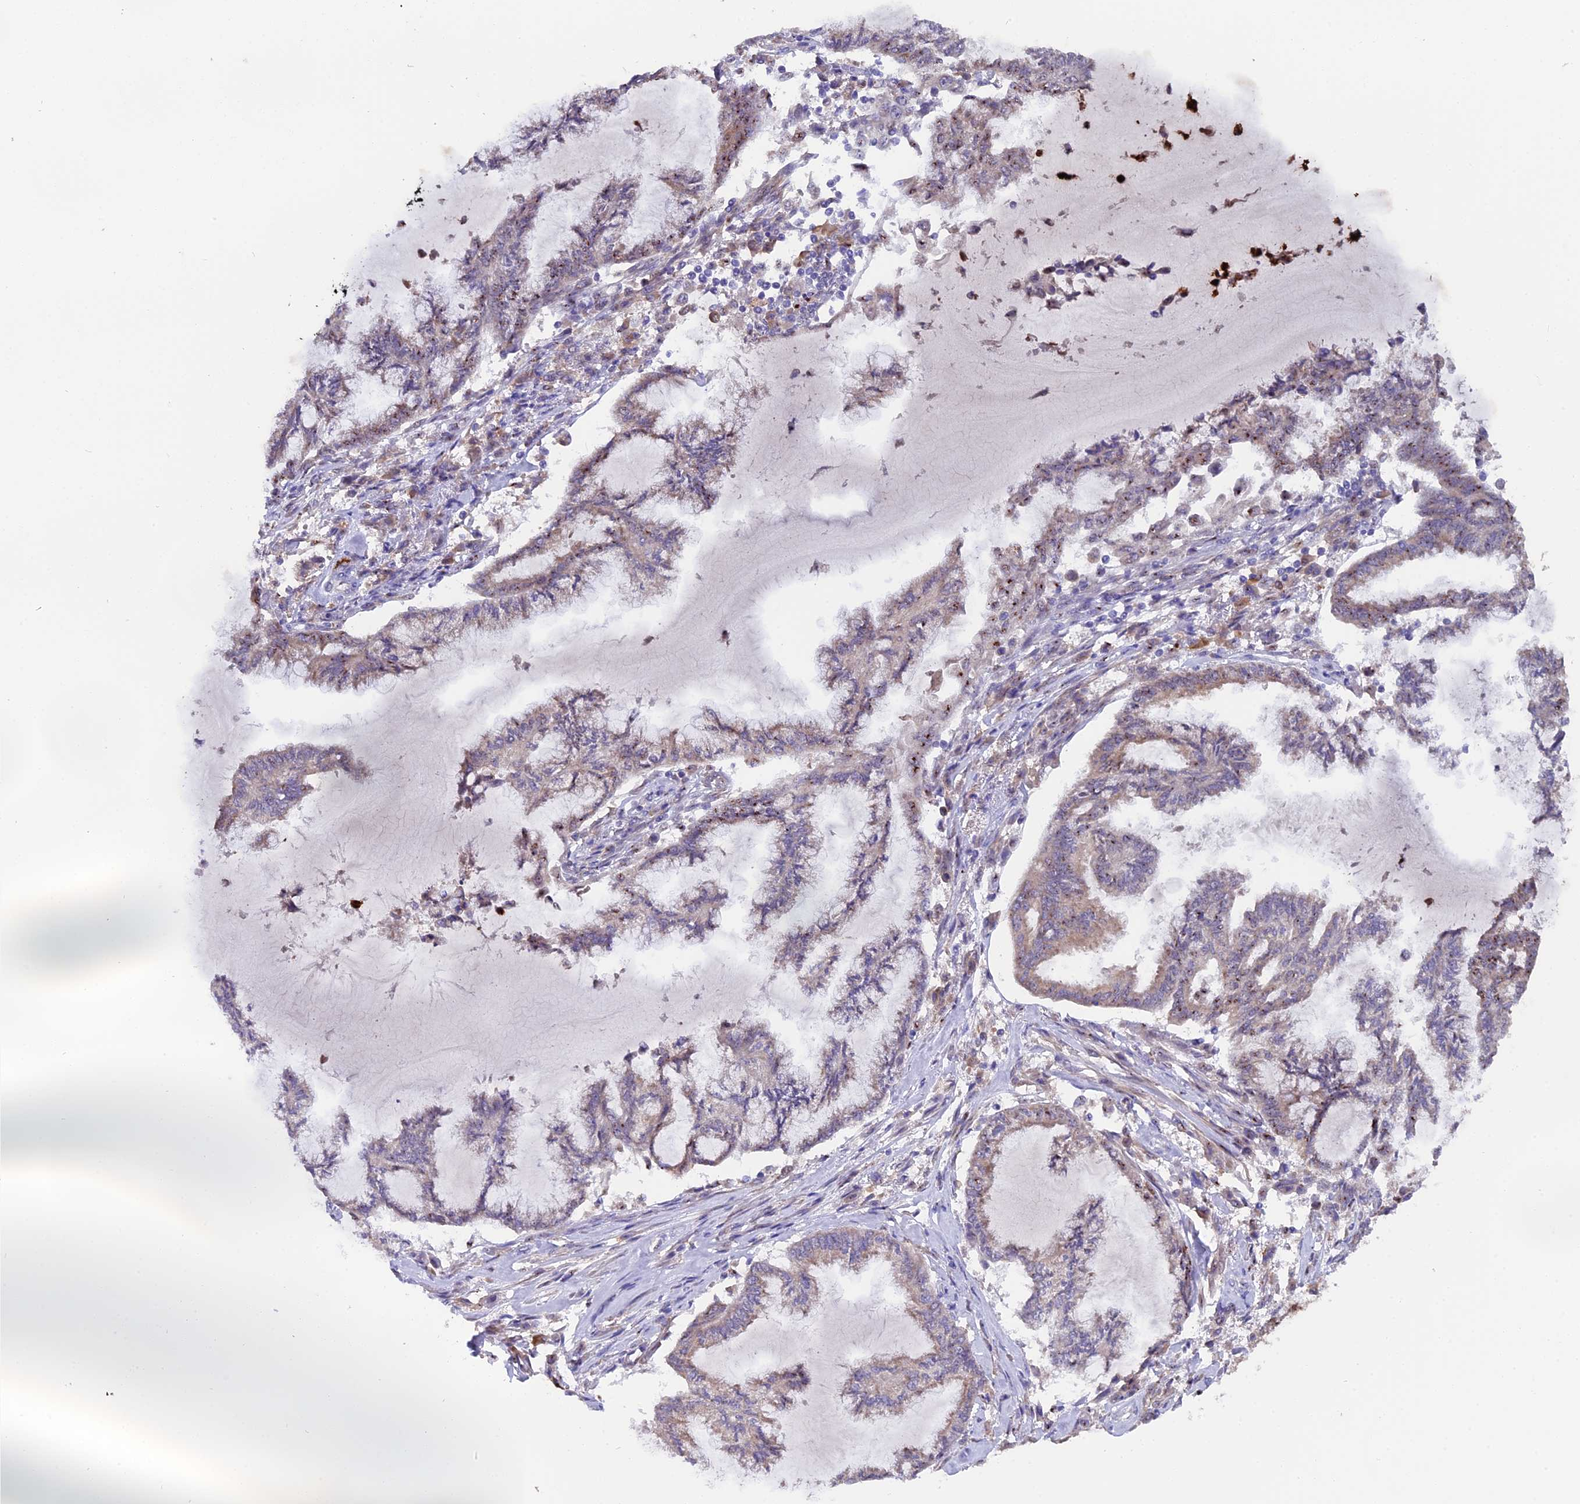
{"staining": {"intensity": "moderate", "quantity": "<25%", "location": "cytoplasmic/membranous,nuclear"}, "tissue": "endometrial cancer", "cell_type": "Tumor cells", "image_type": "cancer", "snomed": [{"axis": "morphology", "description": "Adenocarcinoma, NOS"}, {"axis": "topography", "description": "Endometrium"}], "caption": "Immunohistochemistry (IHC) staining of endometrial adenocarcinoma, which displays low levels of moderate cytoplasmic/membranous and nuclear expression in approximately <25% of tumor cells indicating moderate cytoplasmic/membranous and nuclear protein positivity. The staining was performed using DAB (brown) for protein detection and nuclei were counterstained in hematoxylin (blue).", "gene": "FAM118B", "patient": {"sex": "female", "age": 86}}